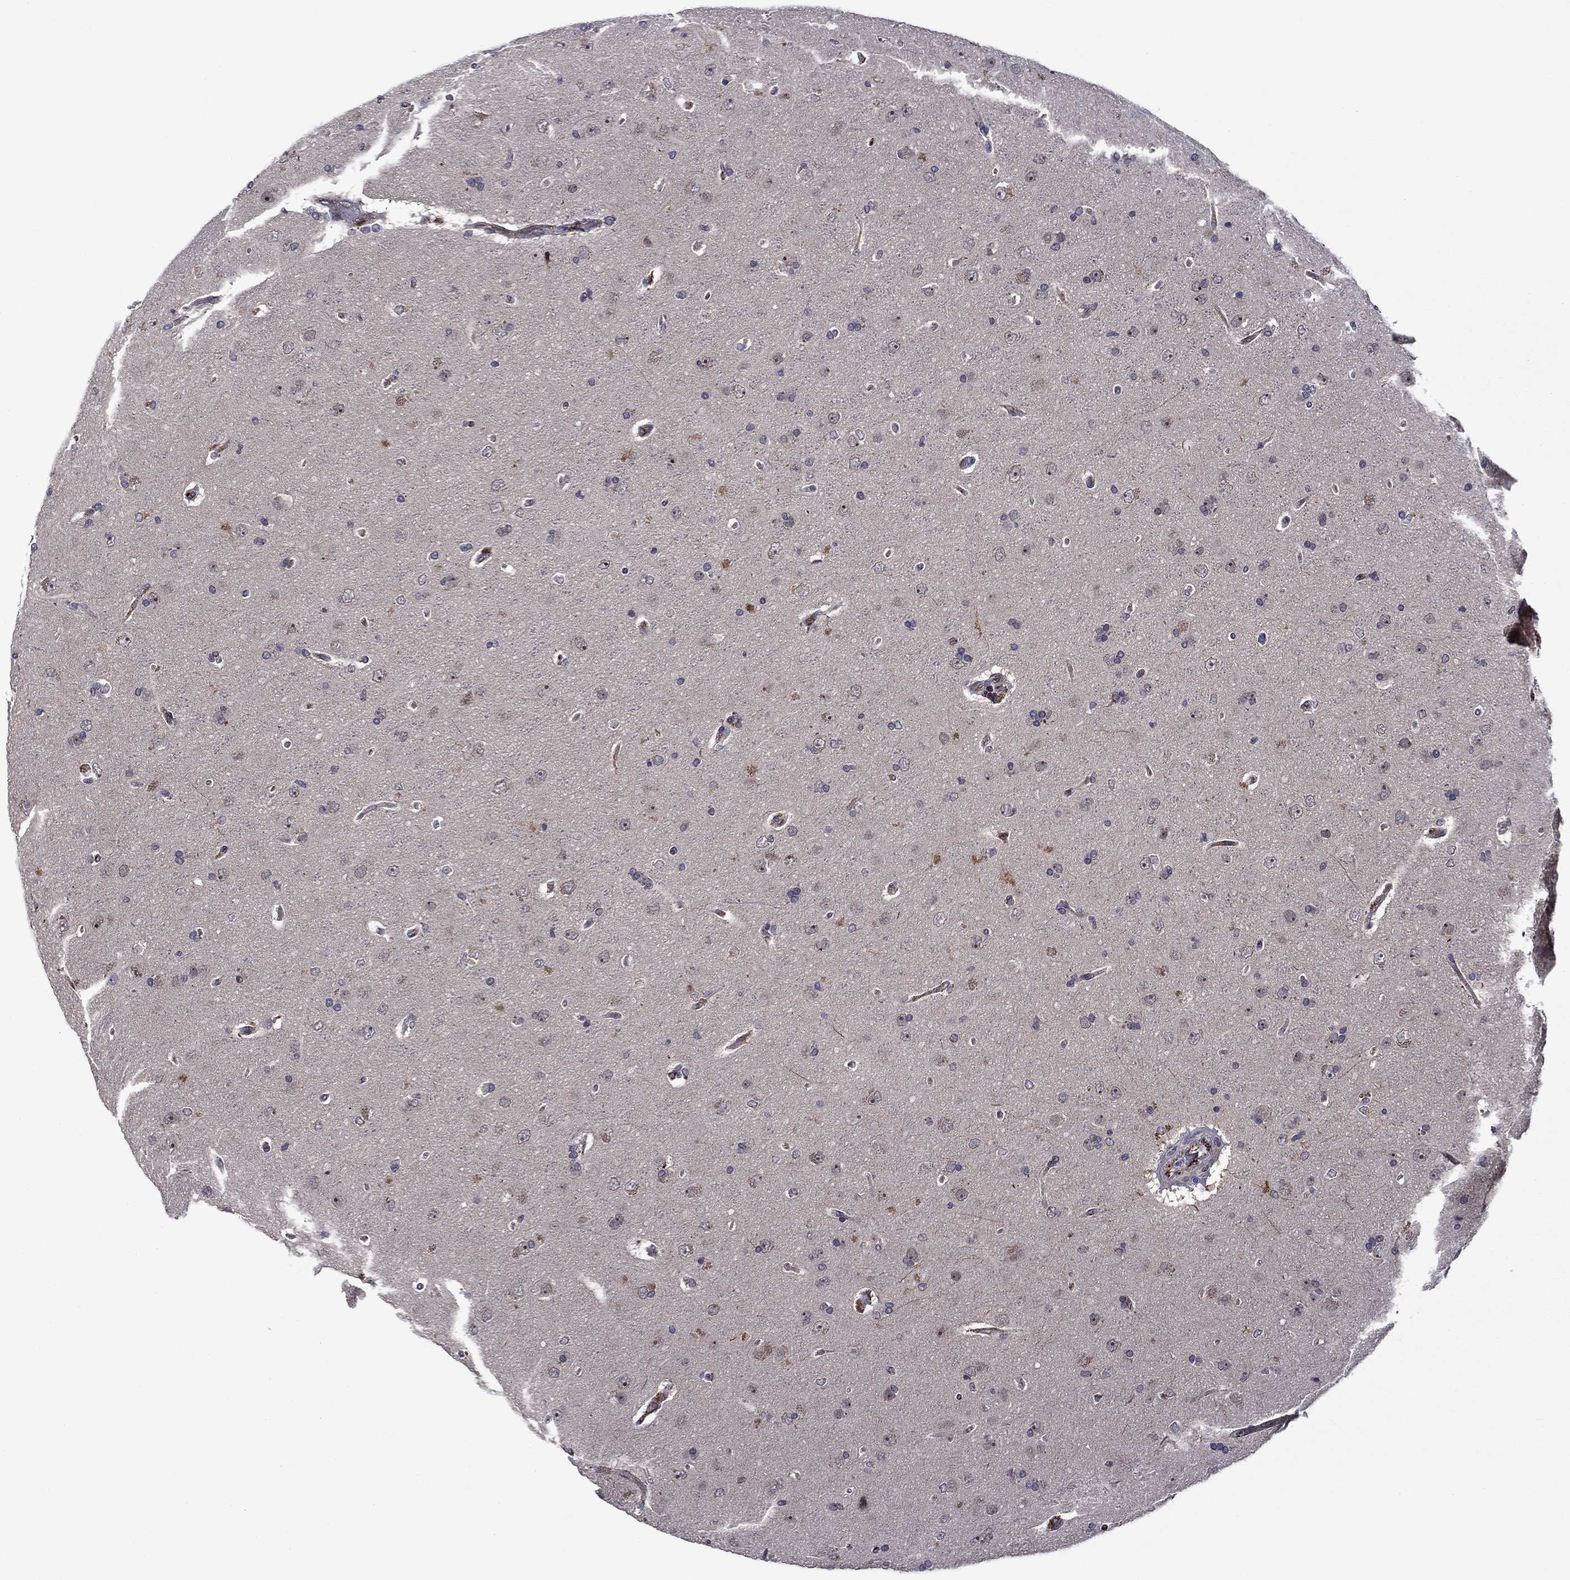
{"staining": {"intensity": "negative", "quantity": "none", "location": "none"}, "tissue": "glioma", "cell_type": "Tumor cells", "image_type": "cancer", "snomed": [{"axis": "morphology", "description": "Glioma, malignant, NOS"}, {"axis": "topography", "description": "Cerebral cortex"}], "caption": "Tumor cells are negative for protein expression in human glioma (malignant). Nuclei are stained in blue.", "gene": "SLITRK1", "patient": {"sex": "male", "age": 58}}